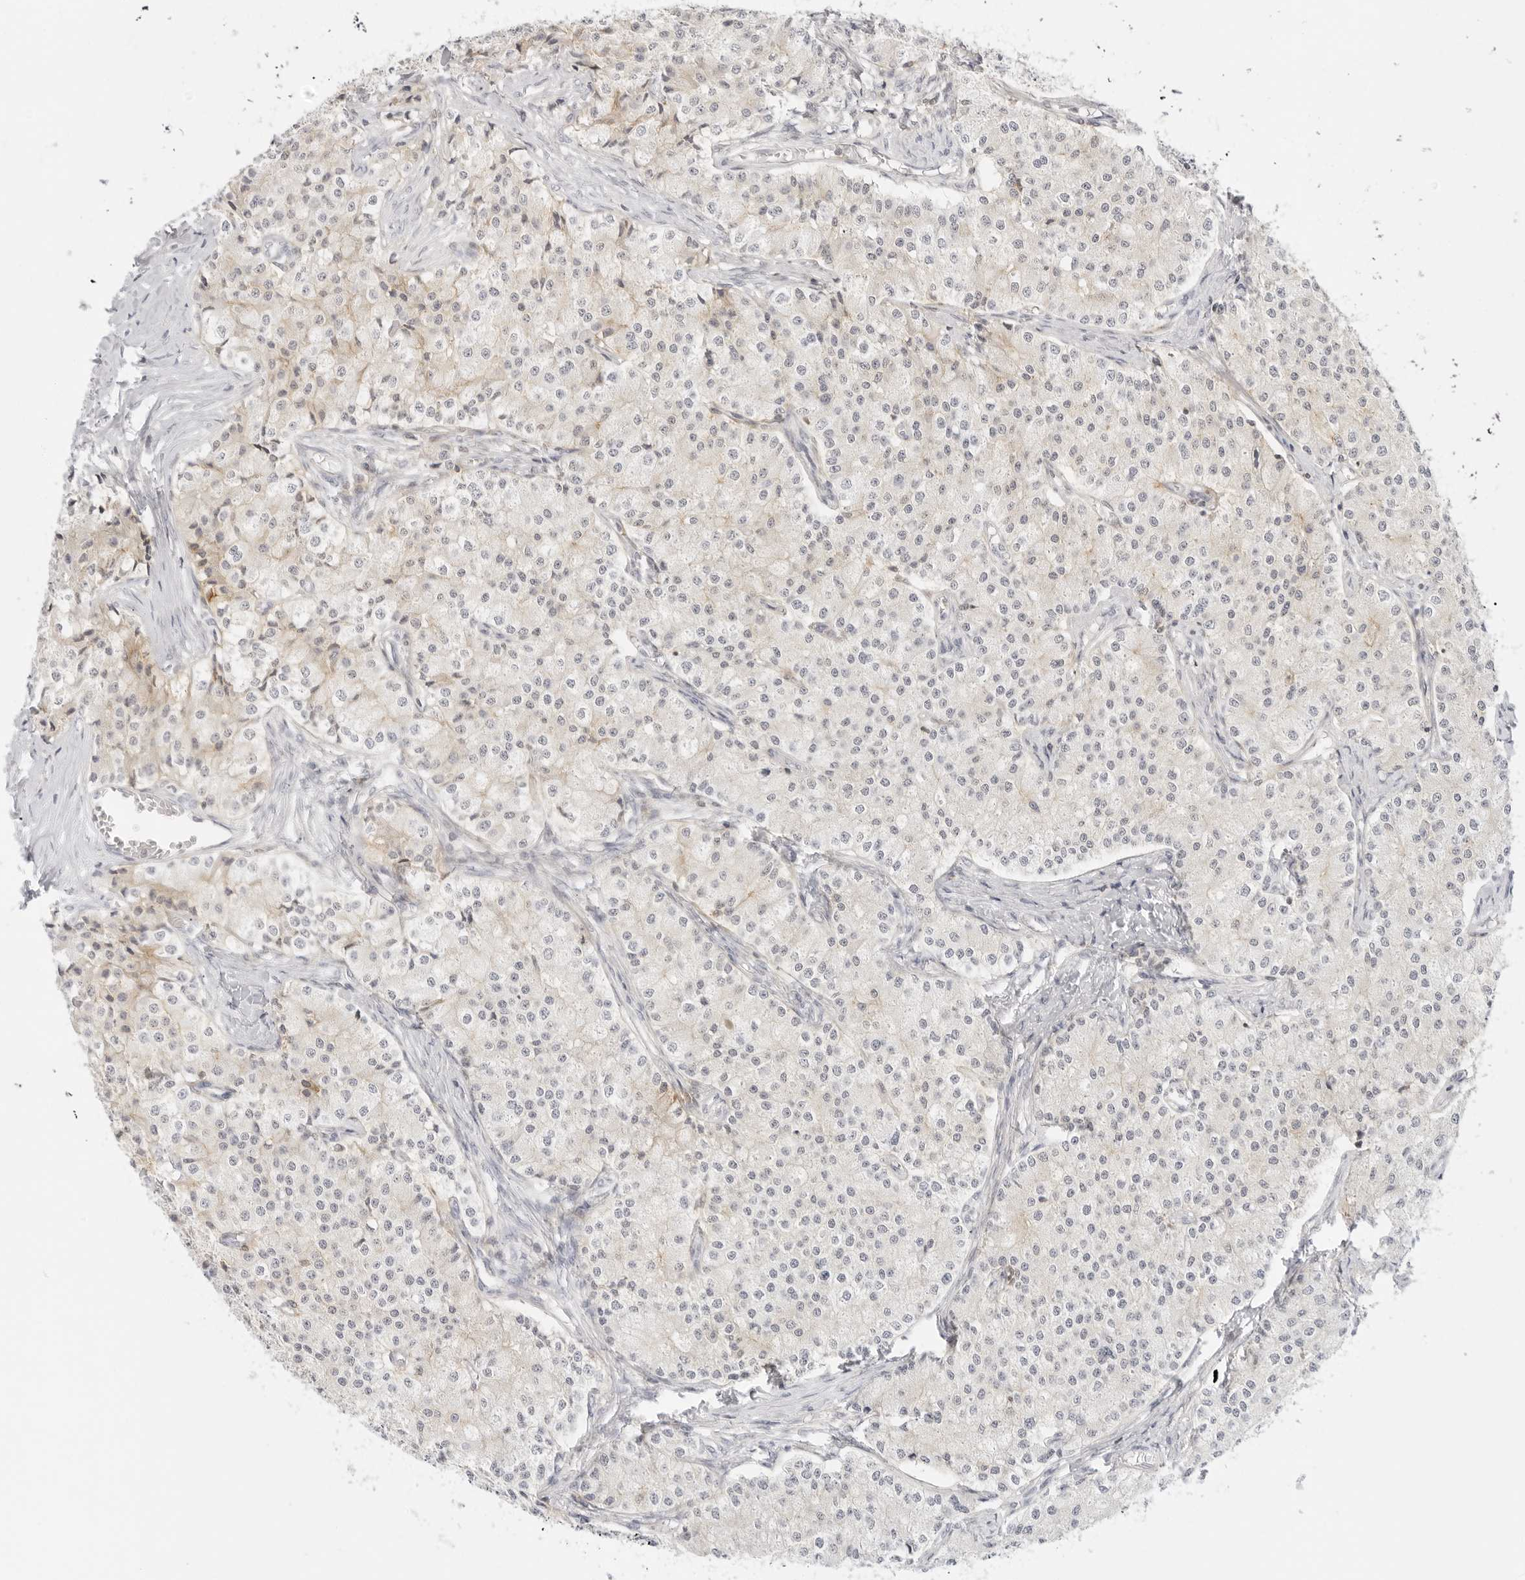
{"staining": {"intensity": "negative", "quantity": "none", "location": "none"}, "tissue": "carcinoid", "cell_type": "Tumor cells", "image_type": "cancer", "snomed": [{"axis": "morphology", "description": "Carcinoid, malignant, NOS"}, {"axis": "topography", "description": "Colon"}], "caption": "The immunohistochemistry micrograph has no significant expression in tumor cells of carcinoid tissue. (DAB (3,3'-diaminobenzidine) immunohistochemistry, high magnification).", "gene": "TNFRSF14", "patient": {"sex": "female", "age": 52}}